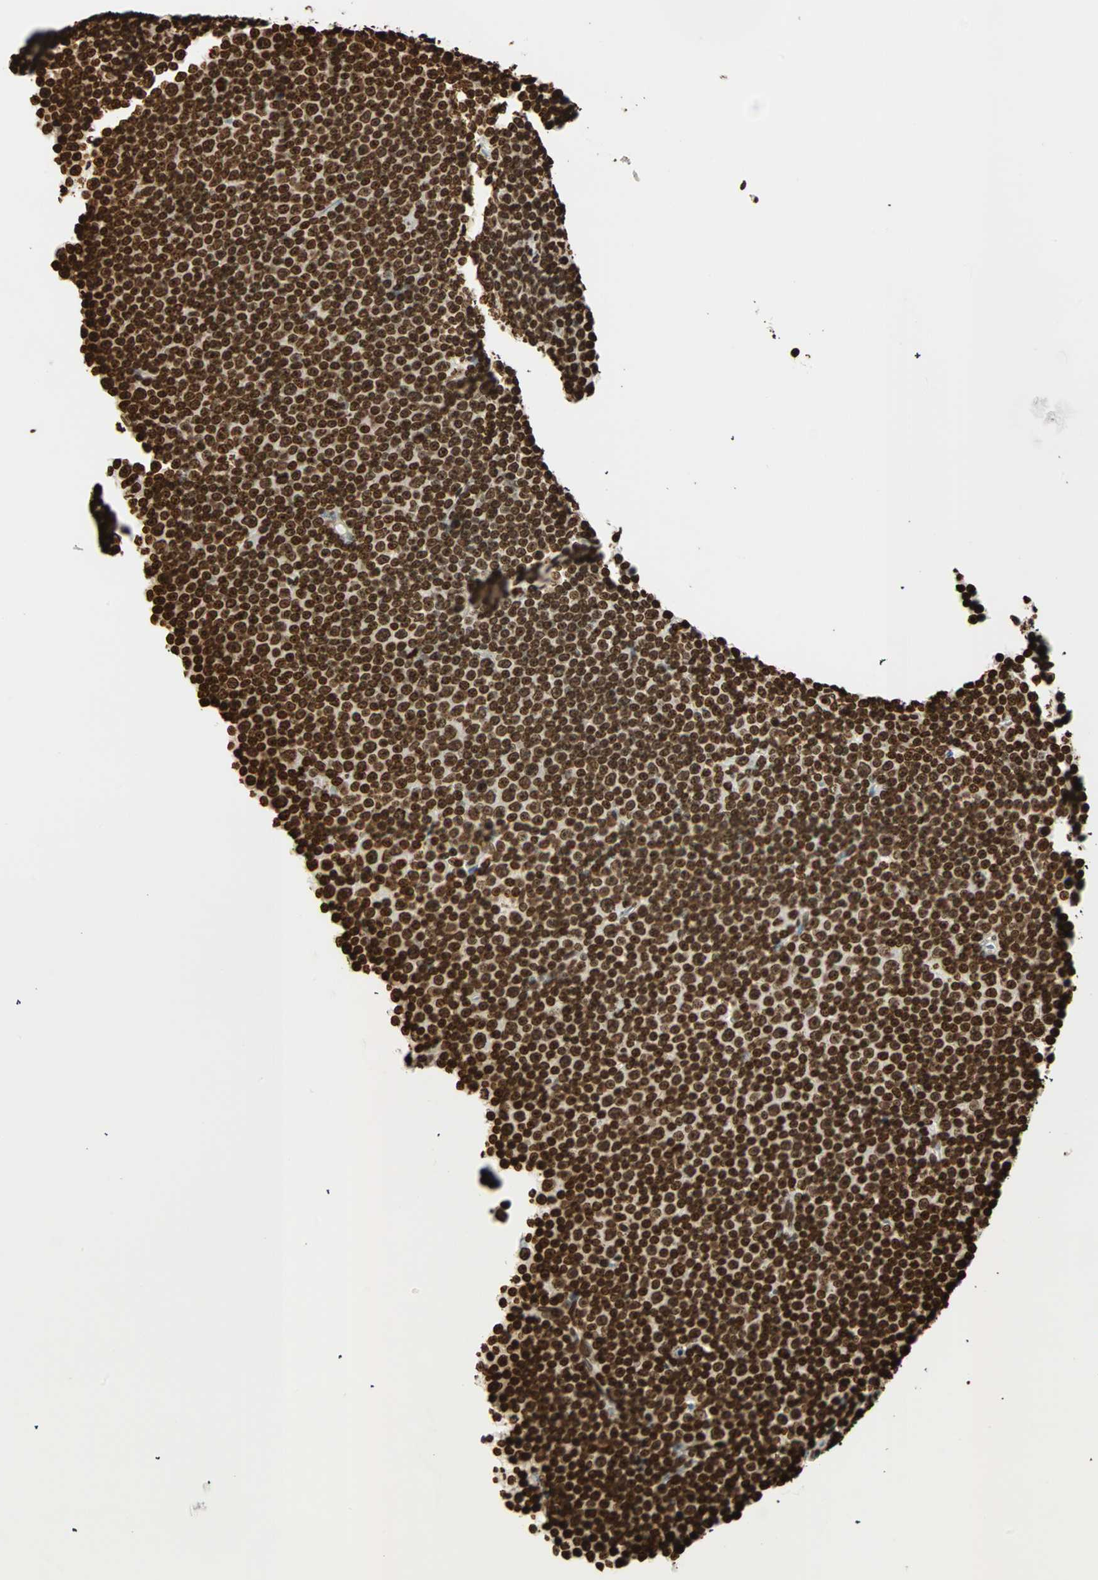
{"staining": {"intensity": "strong", "quantity": ">75%", "location": "nuclear"}, "tissue": "lymphoma", "cell_type": "Tumor cells", "image_type": "cancer", "snomed": [{"axis": "morphology", "description": "Malignant lymphoma, non-Hodgkin's type, Low grade"}, {"axis": "topography", "description": "Lymph node"}], "caption": "Malignant lymphoma, non-Hodgkin's type (low-grade) tissue reveals strong nuclear staining in approximately >75% of tumor cells The staining was performed using DAB (3,3'-diaminobenzidine) to visualize the protein expression in brown, while the nuclei were stained in blue with hematoxylin (Magnification: 20x).", "gene": "GLI2", "patient": {"sex": "female", "age": 67}}